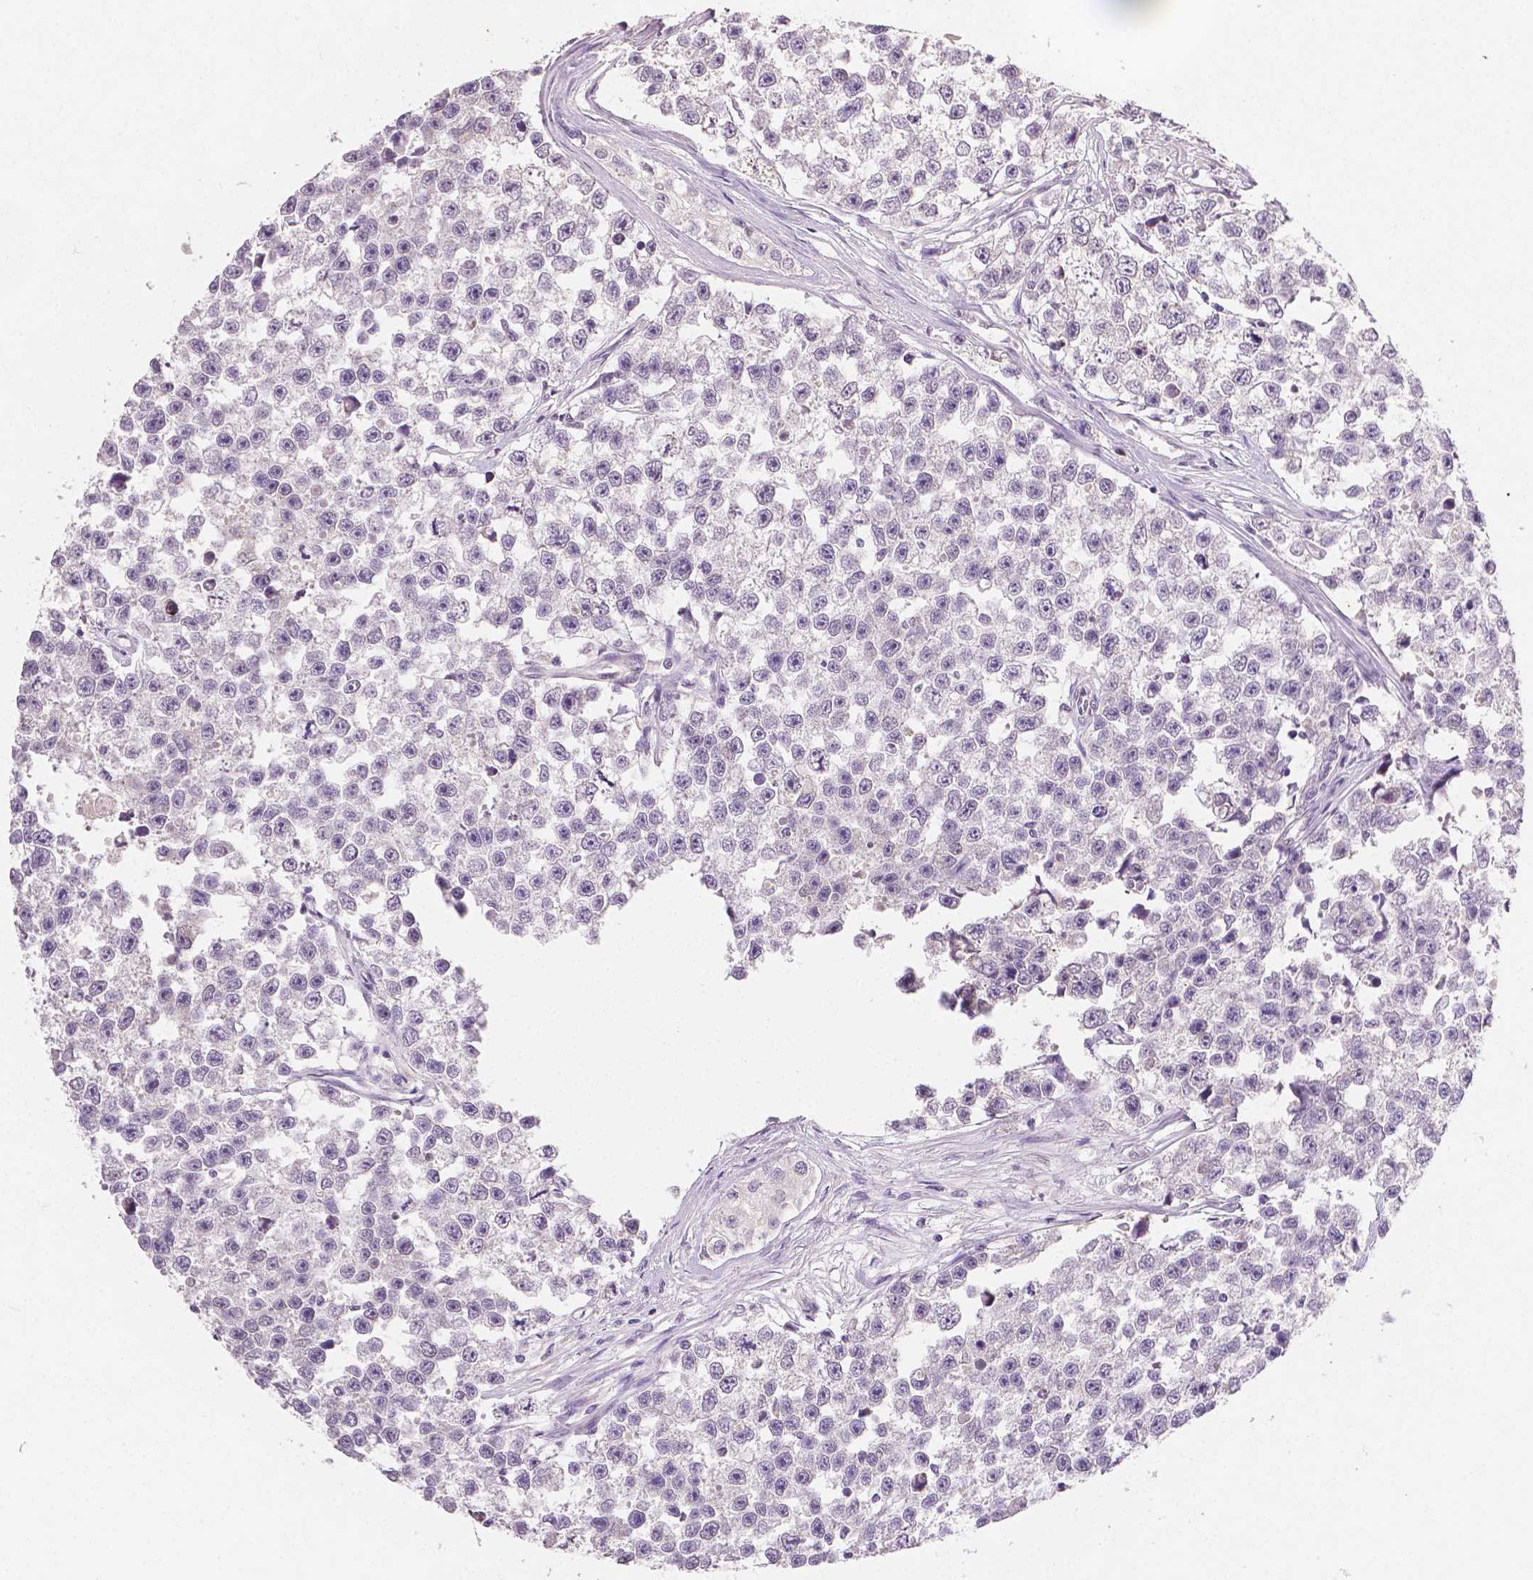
{"staining": {"intensity": "weak", "quantity": "<25%", "location": "nuclear"}, "tissue": "testis cancer", "cell_type": "Tumor cells", "image_type": "cancer", "snomed": [{"axis": "morphology", "description": "Seminoma, NOS"}, {"axis": "topography", "description": "Testis"}], "caption": "Micrograph shows no significant protein positivity in tumor cells of testis seminoma. (DAB (3,3'-diaminobenzidine) IHC visualized using brightfield microscopy, high magnification).", "gene": "TGM1", "patient": {"sex": "male", "age": 26}}